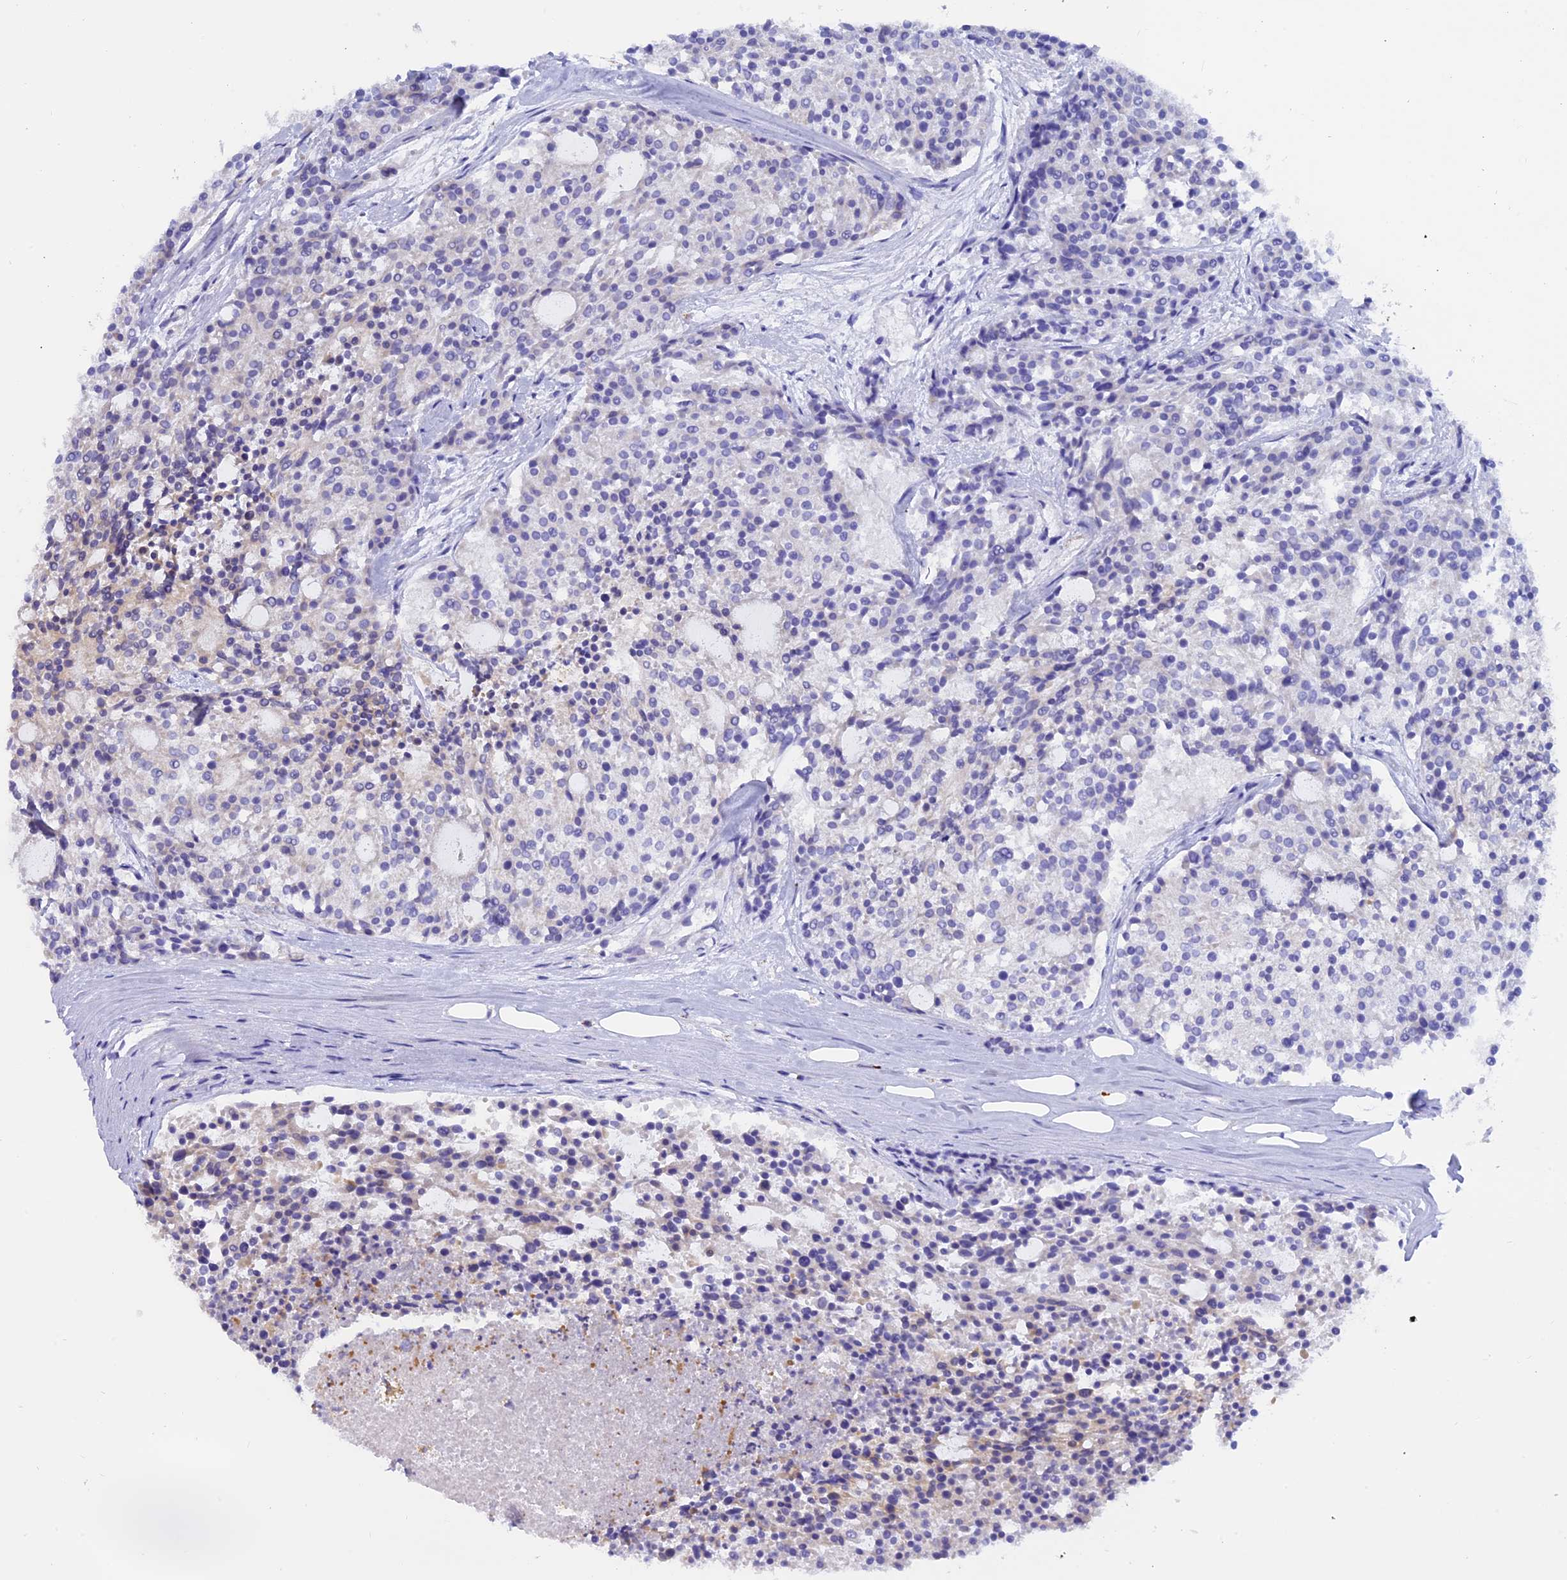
{"staining": {"intensity": "negative", "quantity": "none", "location": "none"}, "tissue": "carcinoid", "cell_type": "Tumor cells", "image_type": "cancer", "snomed": [{"axis": "morphology", "description": "Carcinoid, malignant, NOS"}, {"axis": "topography", "description": "Pancreas"}], "caption": "Carcinoid (malignant) was stained to show a protein in brown. There is no significant expression in tumor cells.", "gene": "LYPD6", "patient": {"sex": "female", "age": 54}}